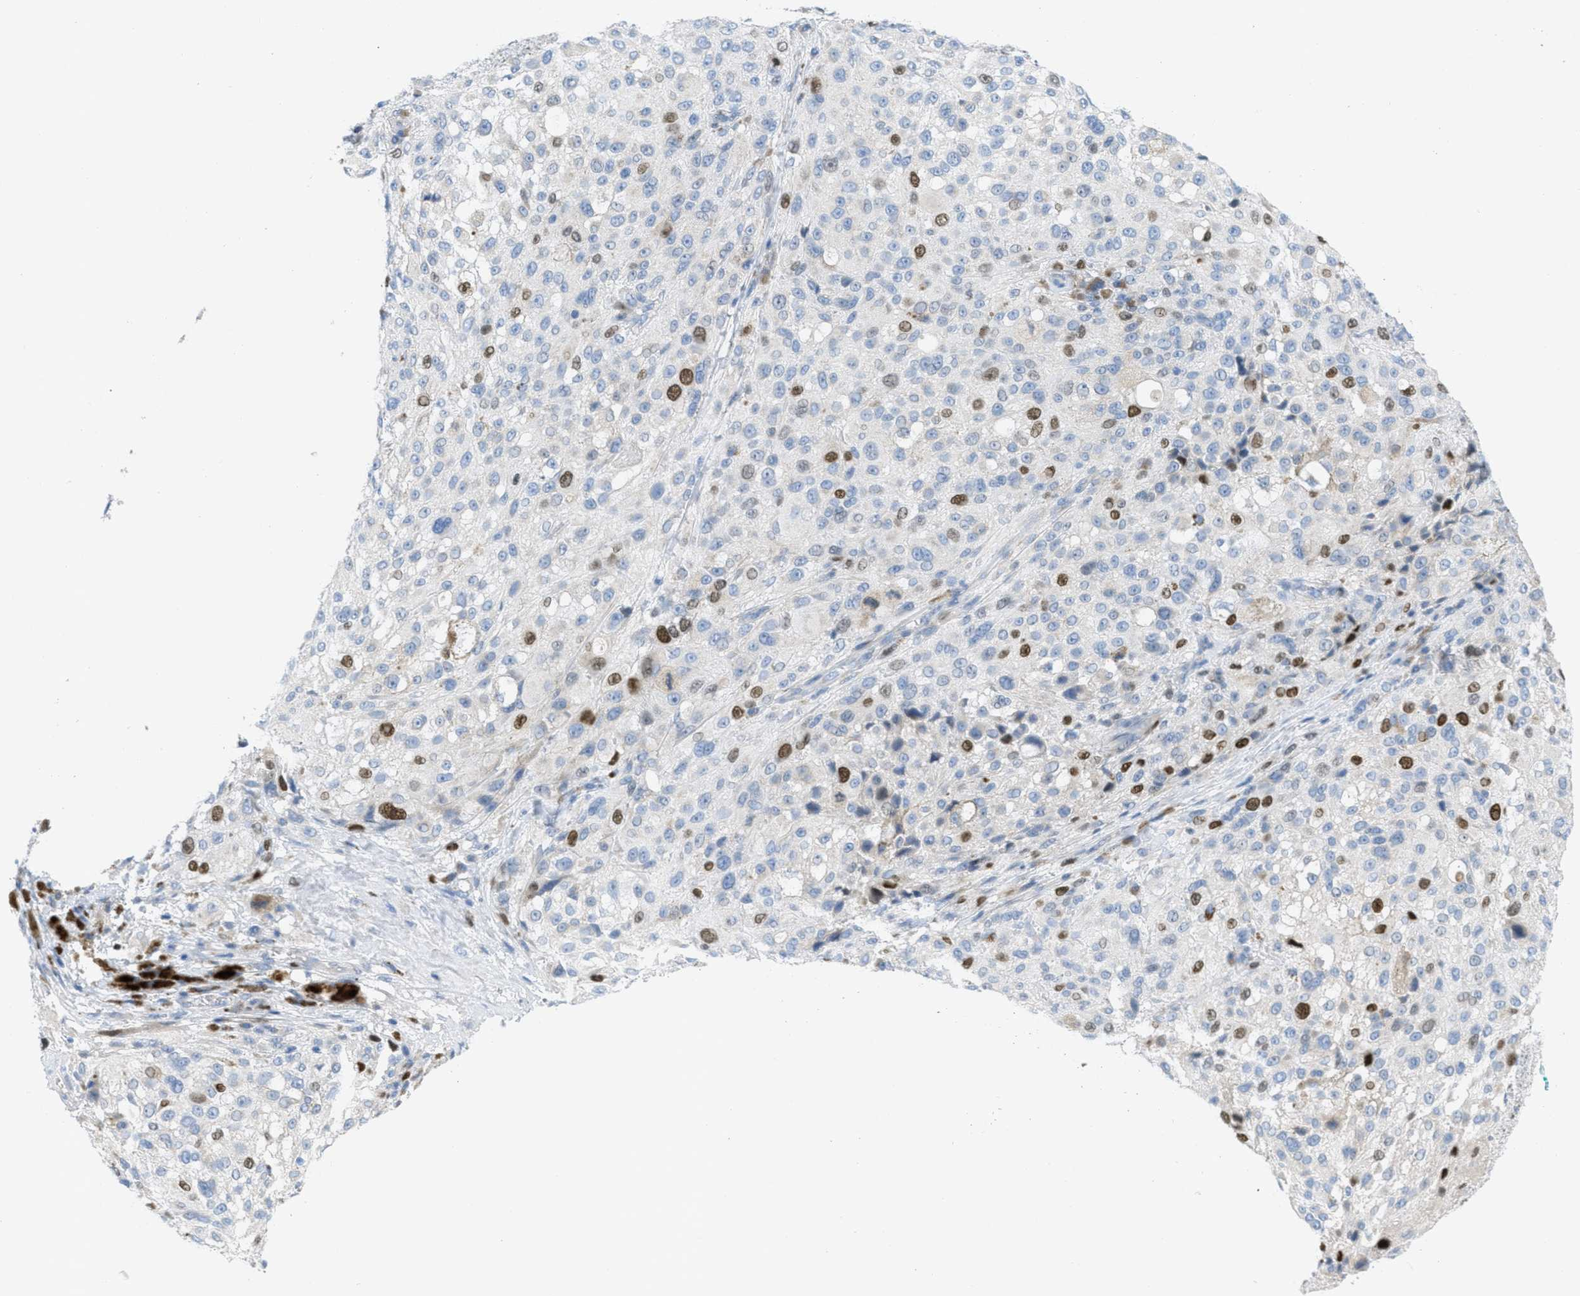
{"staining": {"intensity": "strong", "quantity": "<25%", "location": "nuclear"}, "tissue": "melanoma", "cell_type": "Tumor cells", "image_type": "cancer", "snomed": [{"axis": "morphology", "description": "Necrosis, NOS"}, {"axis": "morphology", "description": "Malignant melanoma, NOS"}, {"axis": "topography", "description": "Skin"}], "caption": "This image reveals immunohistochemistry staining of human malignant melanoma, with medium strong nuclear positivity in approximately <25% of tumor cells.", "gene": "ORC6", "patient": {"sex": "female", "age": 87}}